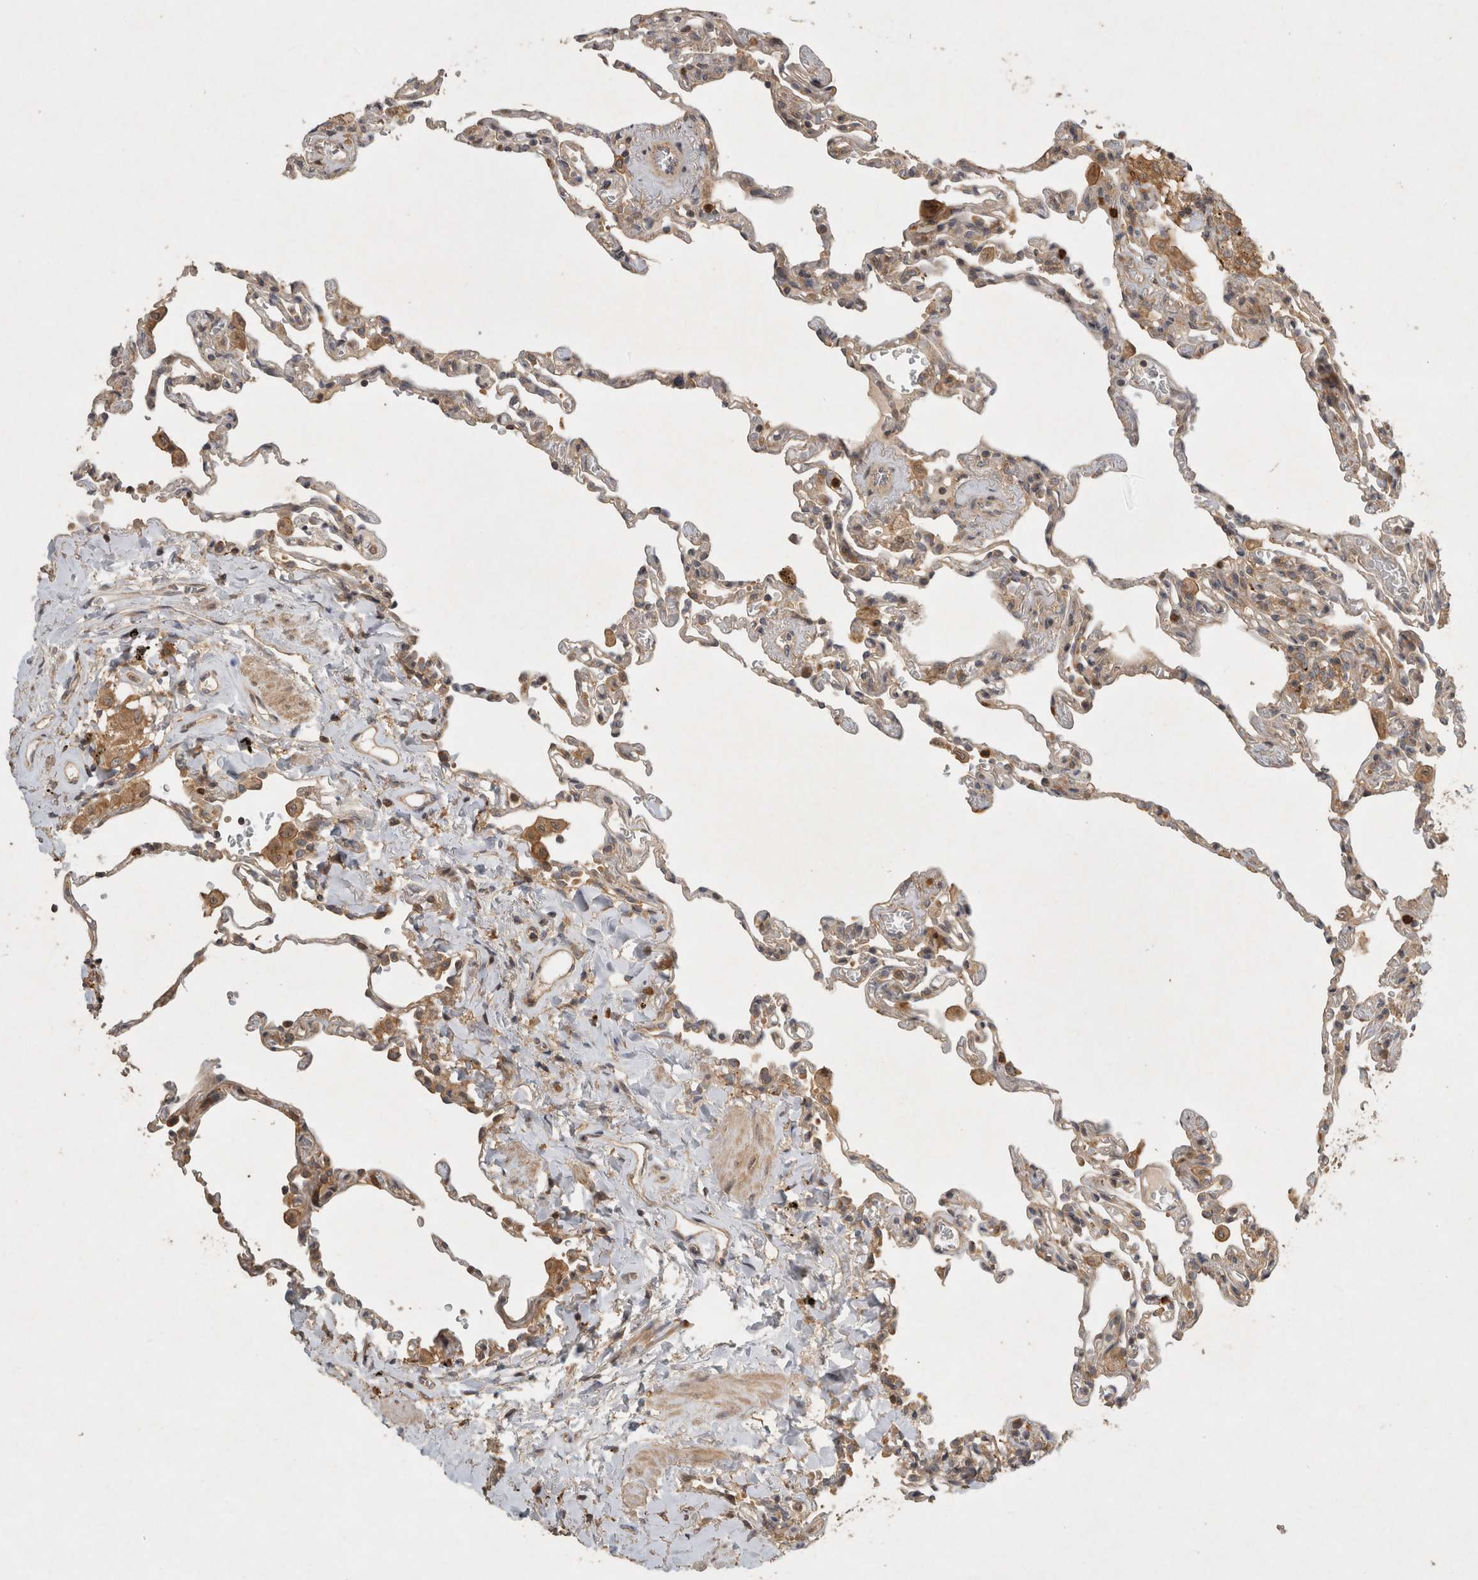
{"staining": {"intensity": "moderate", "quantity": "<25%", "location": "cytoplasmic/membranous"}, "tissue": "lung", "cell_type": "Alveolar cells", "image_type": "normal", "snomed": [{"axis": "morphology", "description": "Normal tissue, NOS"}, {"axis": "topography", "description": "Lung"}], "caption": "A histopathology image of lung stained for a protein reveals moderate cytoplasmic/membranous brown staining in alveolar cells. (DAB (3,3'-diaminobenzidine) = brown stain, brightfield microscopy at high magnification).", "gene": "VEPH1", "patient": {"sex": "male", "age": 59}}